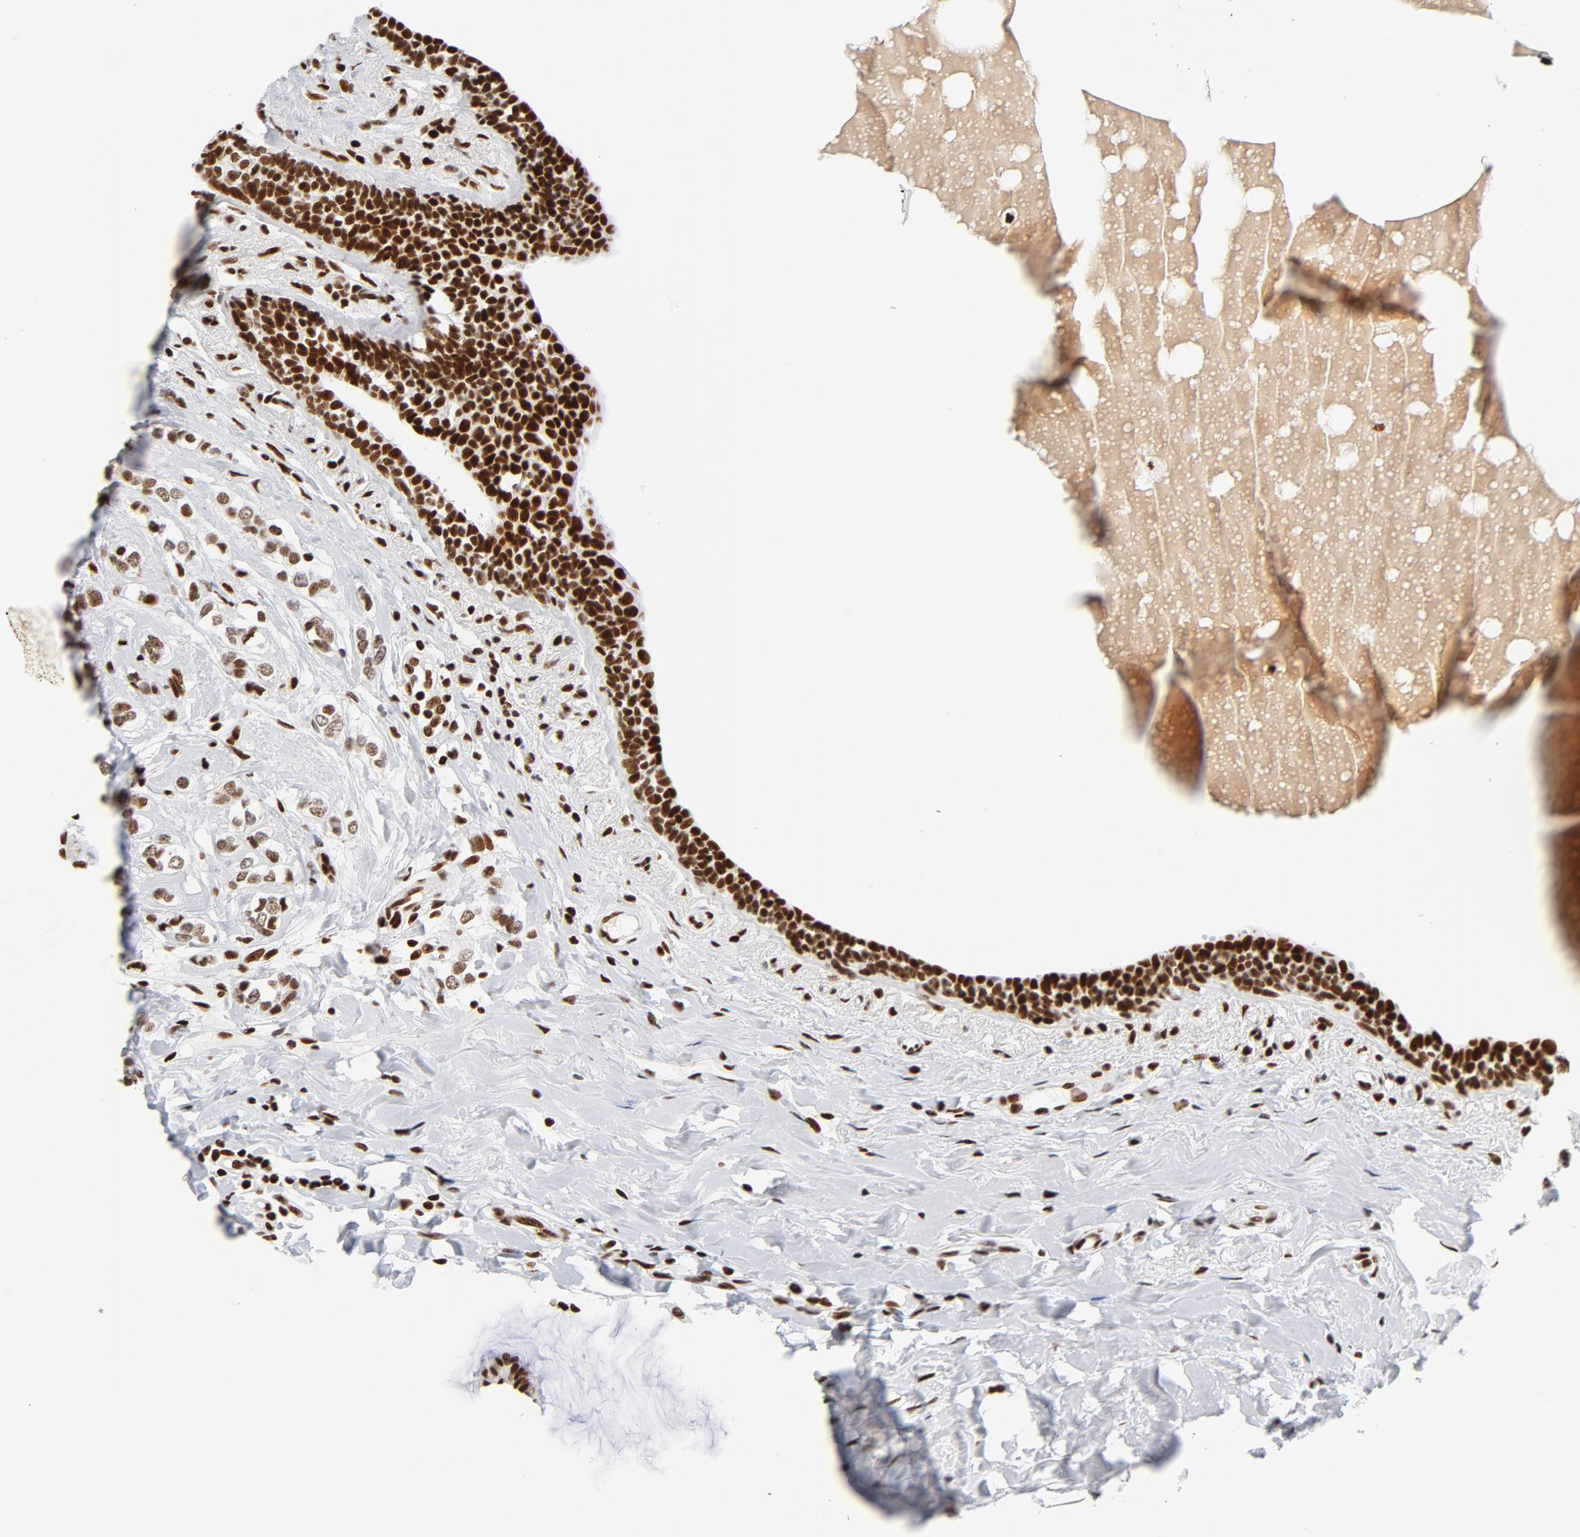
{"staining": {"intensity": "moderate", "quantity": ">75%", "location": "nuclear"}, "tissue": "breast cancer", "cell_type": "Tumor cells", "image_type": "cancer", "snomed": [{"axis": "morphology", "description": "Normal tissue, NOS"}, {"axis": "morphology", "description": "Lobular carcinoma"}, {"axis": "topography", "description": "Breast"}], "caption": "DAB (3,3'-diaminobenzidine) immunohistochemical staining of human breast cancer demonstrates moderate nuclear protein expression in about >75% of tumor cells.", "gene": "XRCC5", "patient": {"sex": "female", "age": 47}}